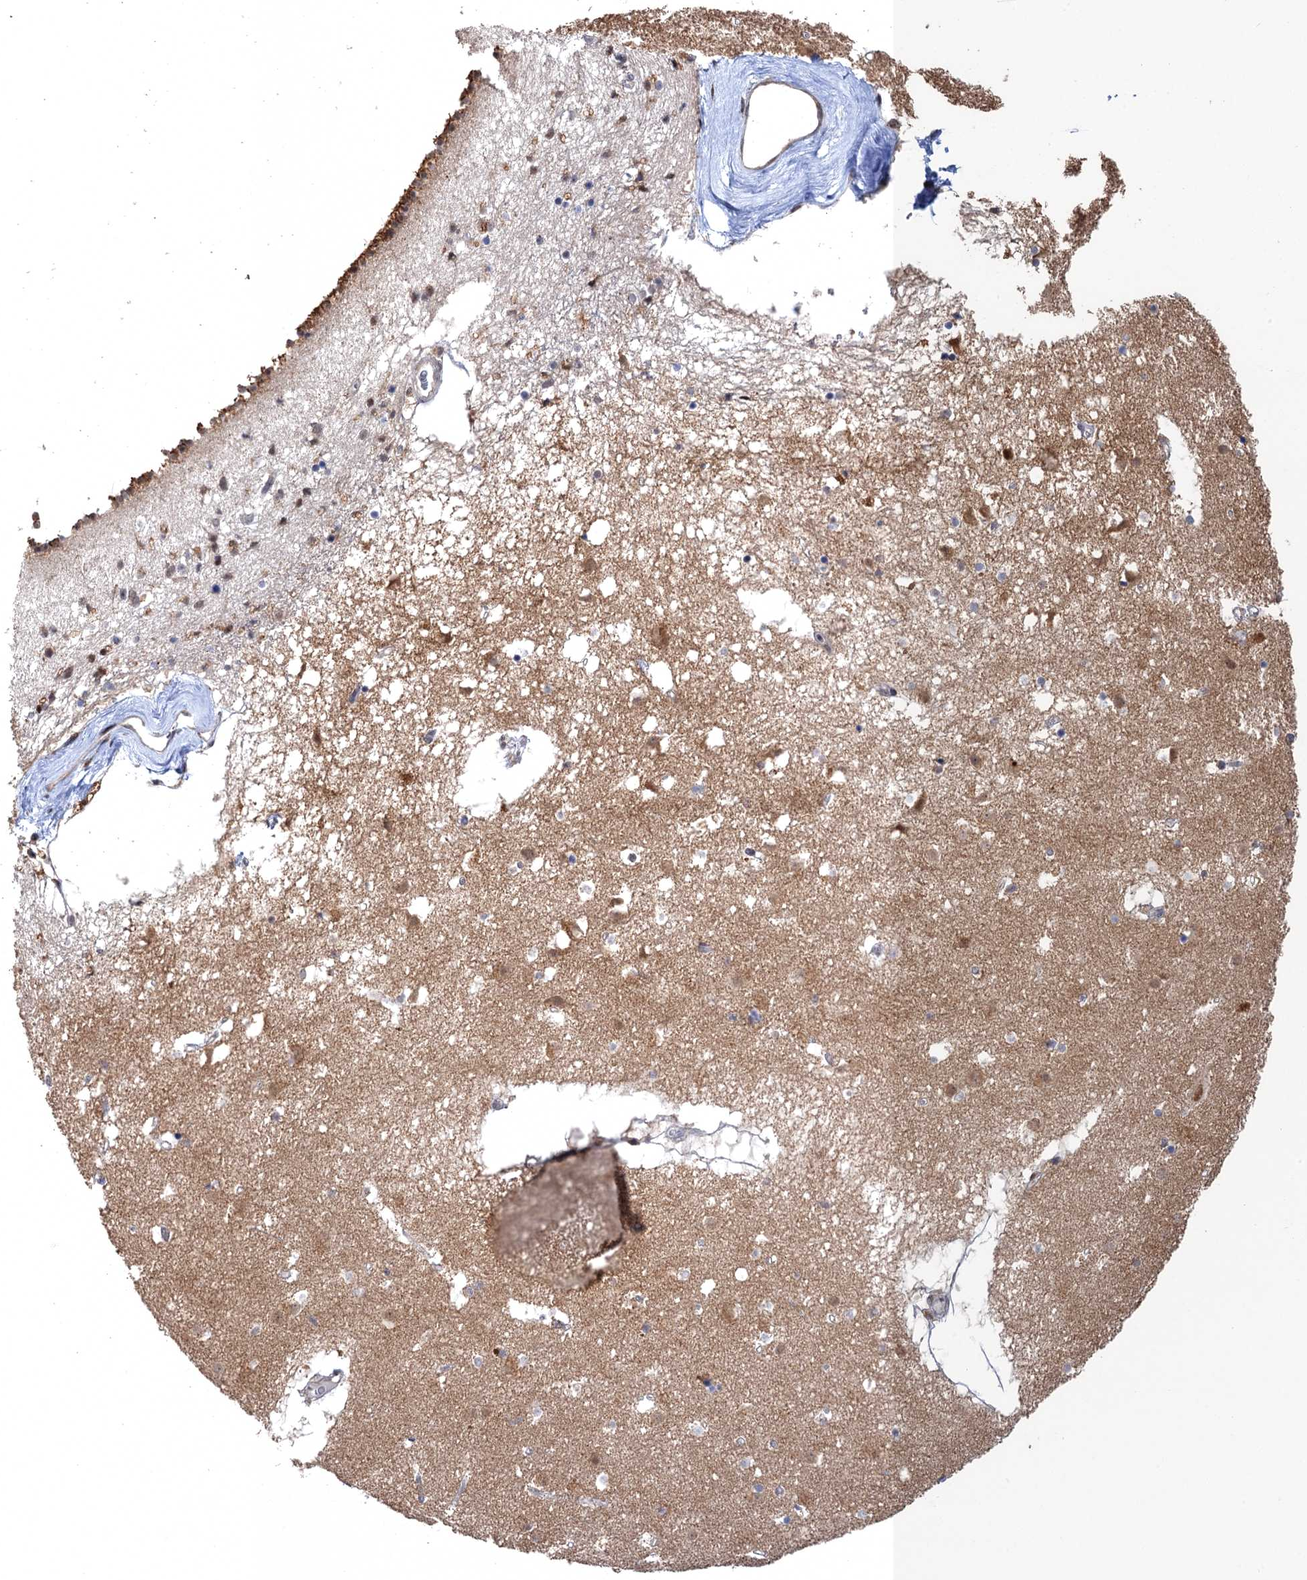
{"staining": {"intensity": "weak", "quantity": "25%-75%", "location": "cytoplasmic/membranous"}, "tissue": "caudate", "cell_type": "Glial cells", "image_type": "normal", "snomed": [{"axis": "morphology", "description": "Normal tissue, NOS"}, {"axis": "topography", "description": "Lateral ventricle wall"}], "caption": "Immunohistochemical staining of benign caudate reveals weak cytoplasmic/membranous protein positivity in about 25%-75% of glial cells. Immunohistochemistry stains the protein of interest in brown and the nuclei are stained blue.", "gene": "BMERB1", "patient": {"sex": "male", "age": 70}}